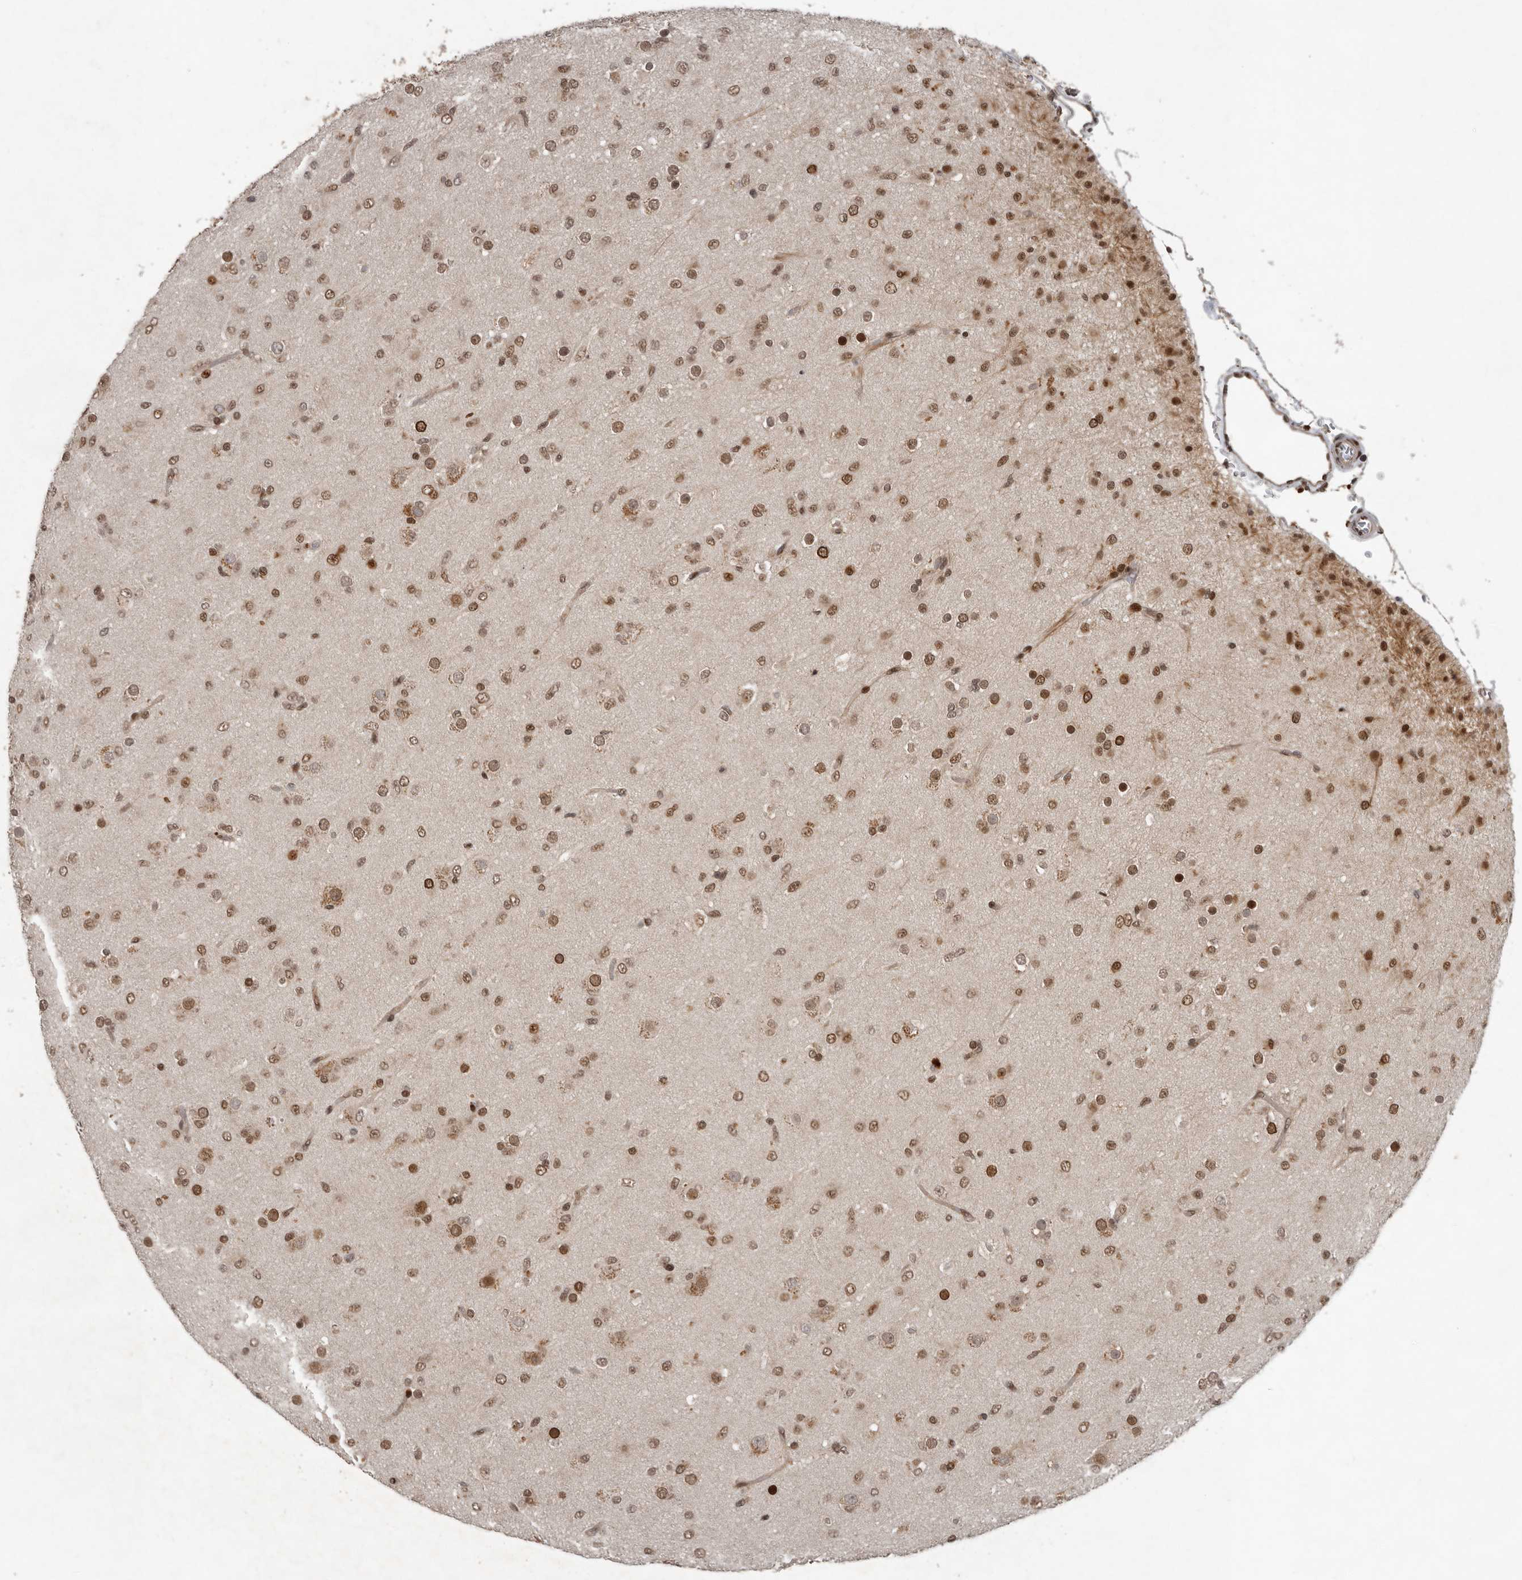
{"staining": {"intensity": "moderate", "quantity": ">75%", "location": "nuclear"}, "tissue": "glioma", "cell_type": "Tumor cells", "image_type": "cancer", "snomed": [{"axis": "morphology", "description": "Glioma, malignant, Low grade"}, {"axis": "topography", "description": "Brain"}], "caption": "Immunohistochemistry histopathology image of glioma stained for a protein (brown), which demonstrates medium levels of moderate nuclear positivity in about >75% of tumor cells.", "gene": "CDC27", "patient": {"sex": "male", "age": 65}}